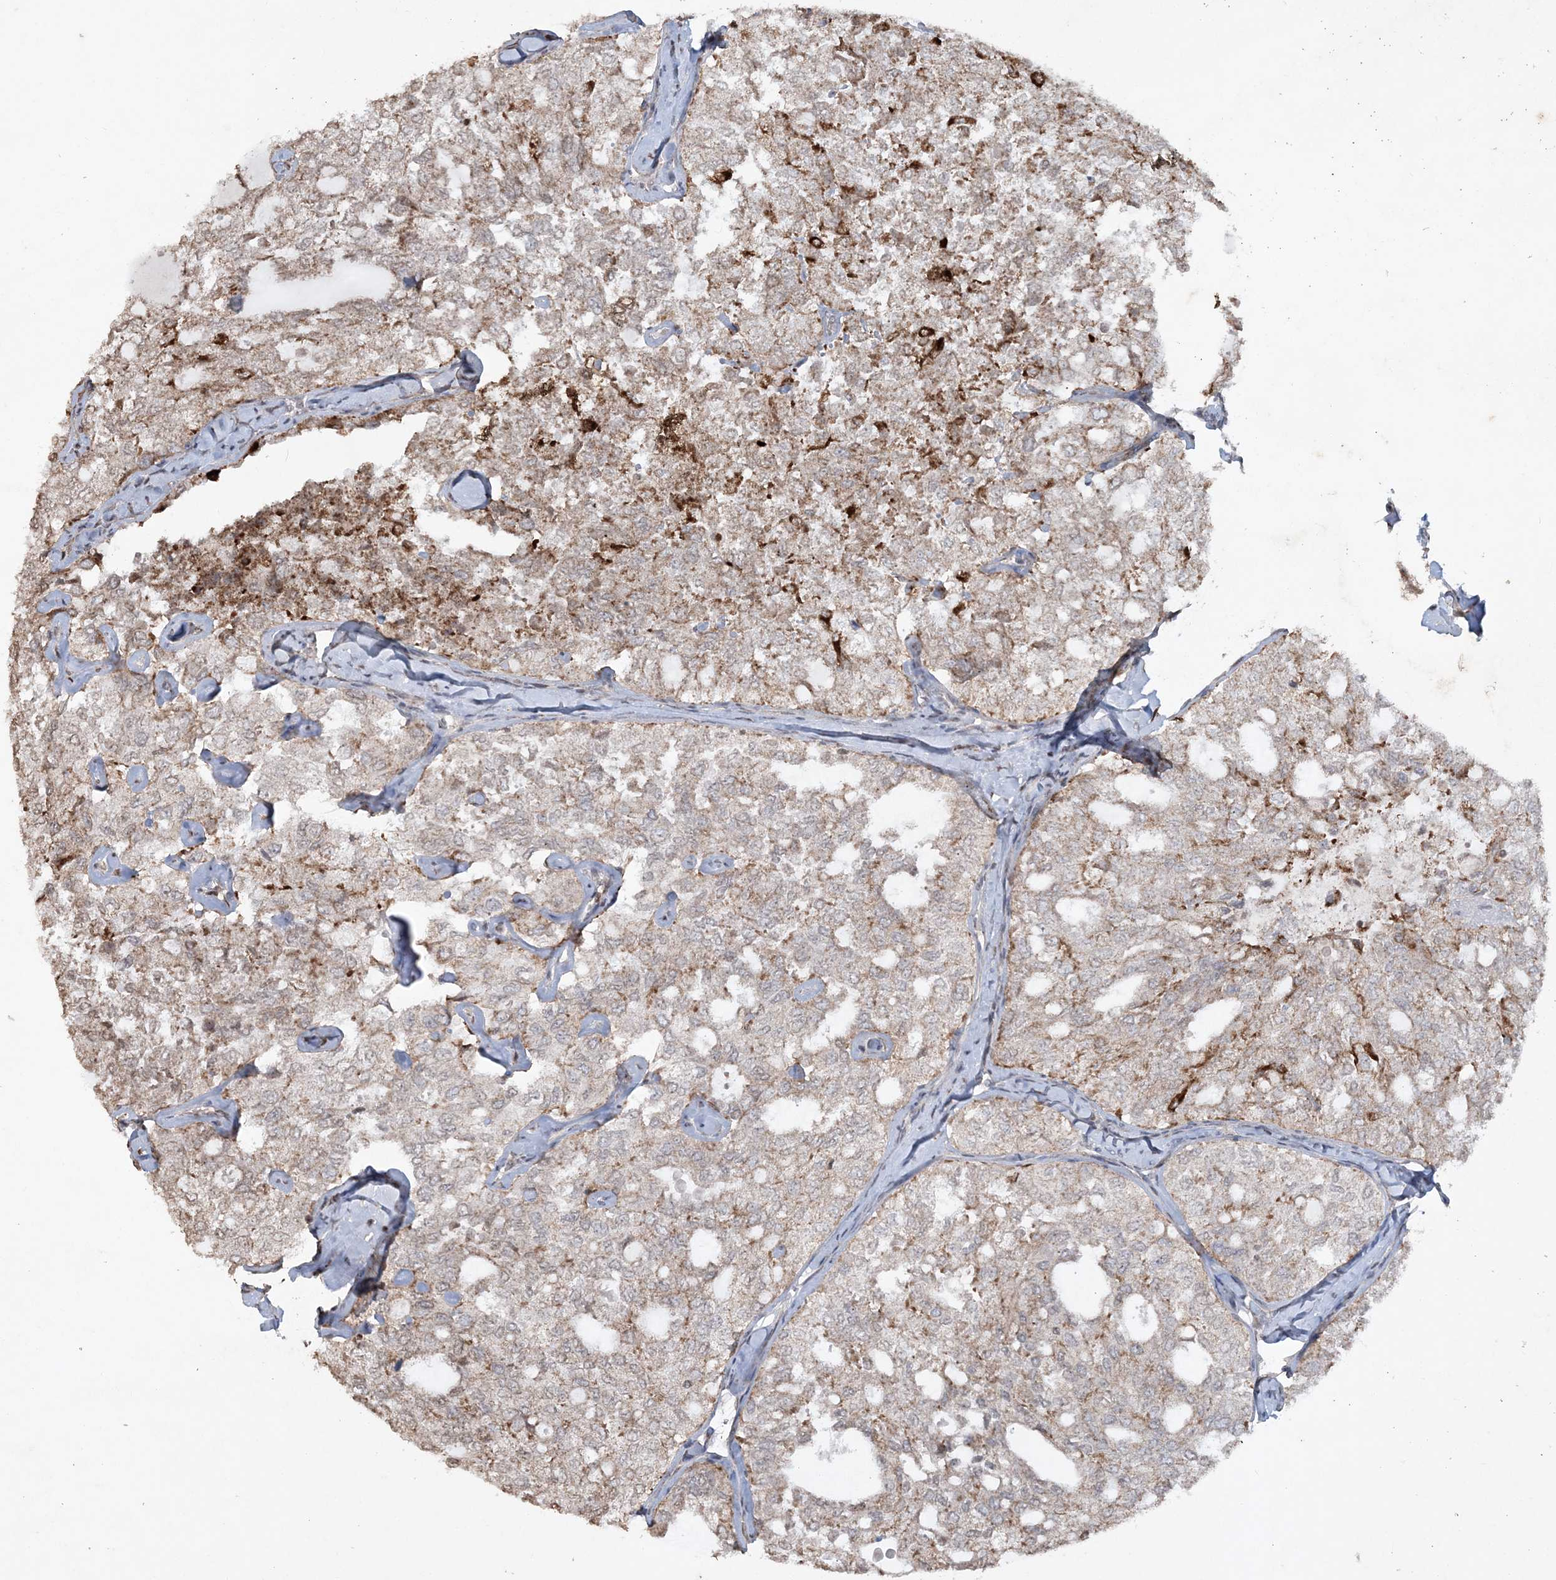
{"staining": {"intensity": "moderate", "quantity": "25%-75%", "location": "cytoplasmic/membranous"}, "tissue": "thyroid cancer", "cell_type": "Tumor cells", "image_type": "cancer", "snomed": [{"axis": "morphology", "description": "Follicular adenoma carcinoma, NOS"}, {"axis": "topography", "description": "Thyroid gland"}], "caption": "Protein staining demonstrates moderate cytoplasmic/membranous positivity in about 25%-75% of tumor cells in thyroid follicular adenoma carcinoma. (Stains: DAB (3,3'-diaminobenzidine) in brown, nuclei in blue, Microscopy: brightfield microscopy at high magnification).", "gene": "TTC7A", "patient": {"sex": "male", "age": 75}}